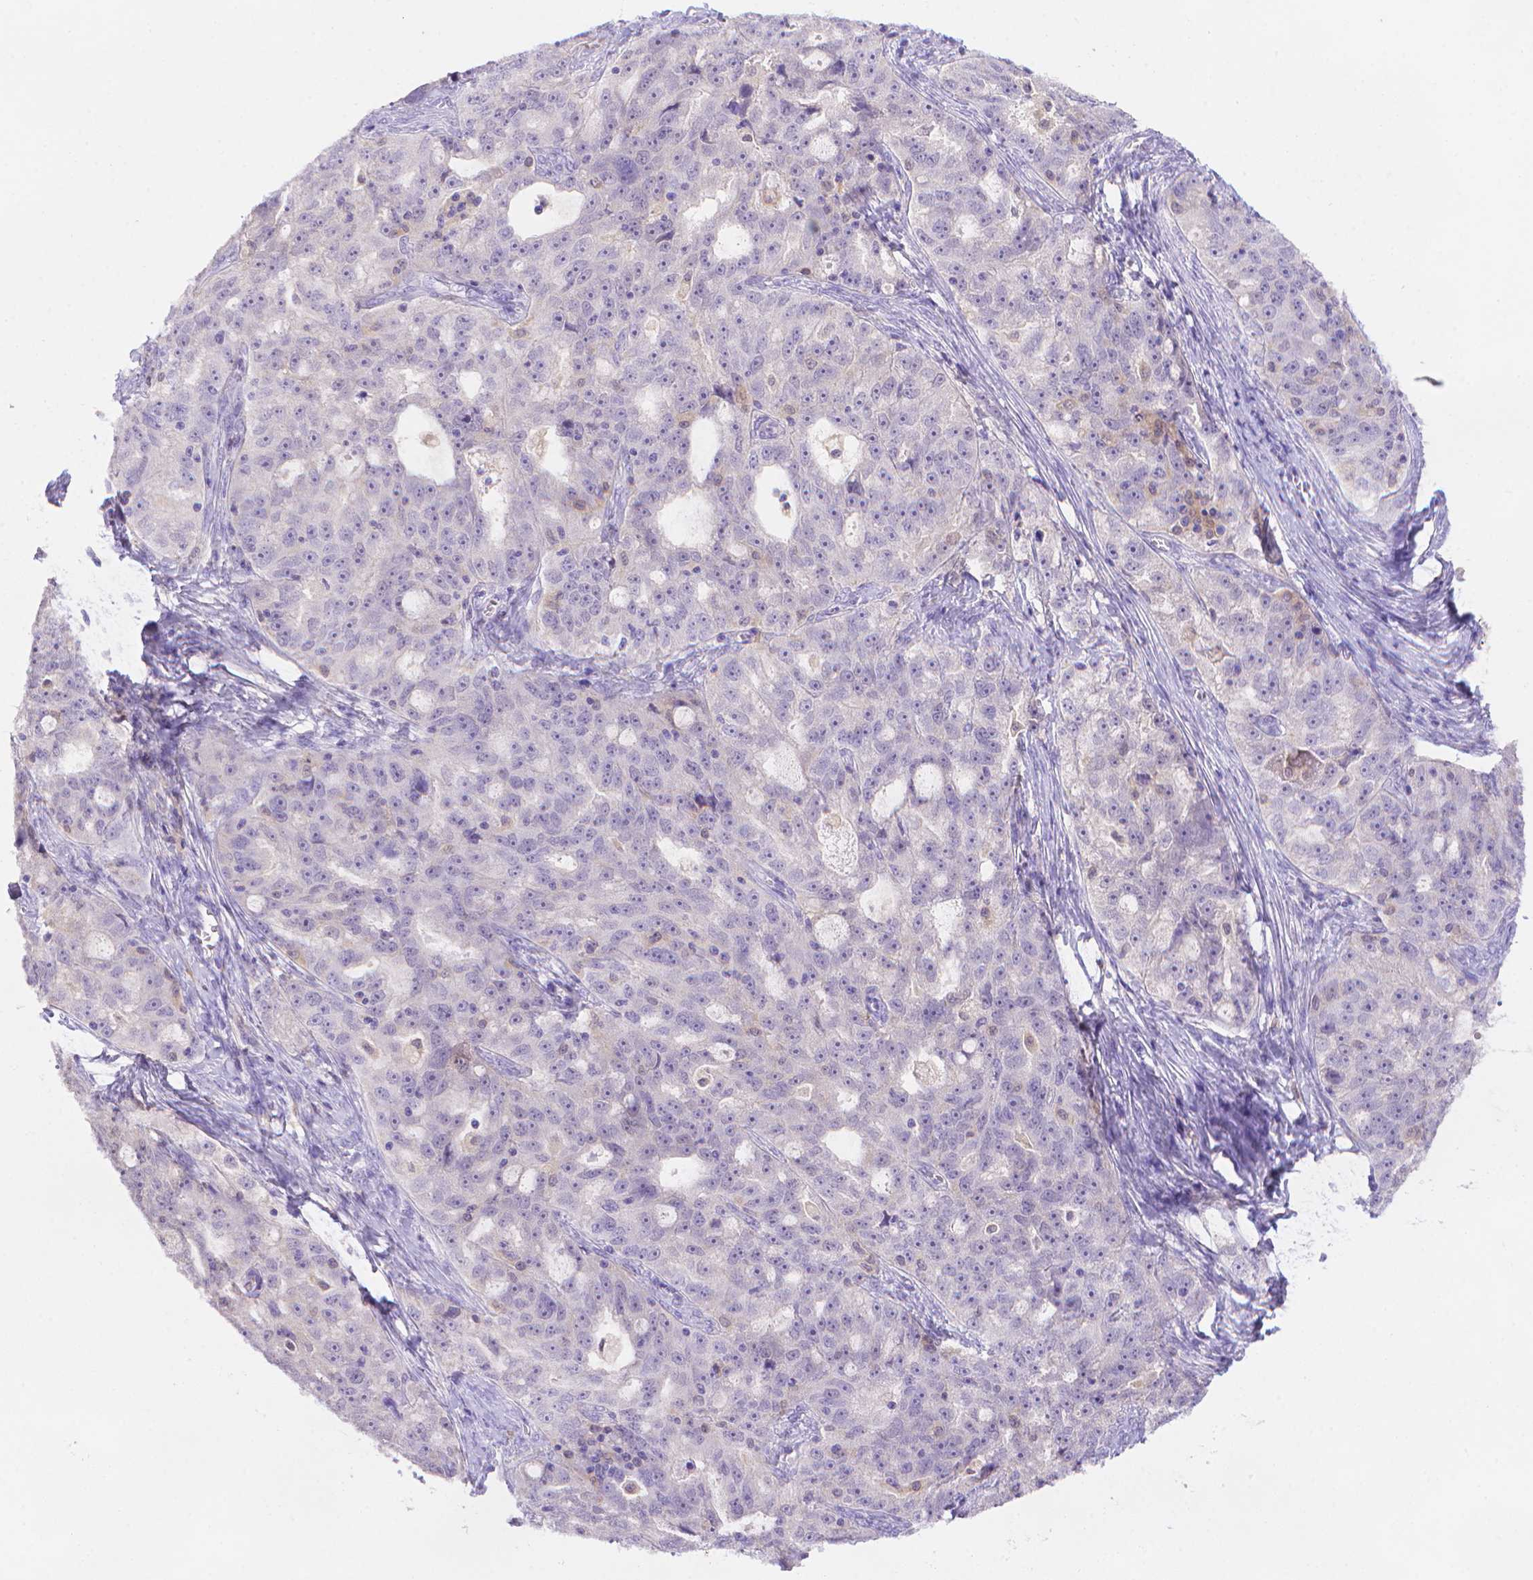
{"staining": {"intensity": "negative", "quantity": "none", "location": "none"}, "tissue": "ovarian cancer", "cell_type": "Tumor cells", "image_type": "cancer", "snomed": [{"axis": "morphology", "description": "Cystadenocarcinoma, serous, NOS"}, {"axis": "topography", "description": "Ovary"}], "caption": "Protein analysis of ovarian cancer (serous cystadenocarcinoma) exhibits no significant positivity in tumor cells. The staining is performed using DAB brown chromogen with nuclei counter-stained in using hematoxylin.", "gene": "FGD2", "patient": {"sex": "female", "age": 51}}